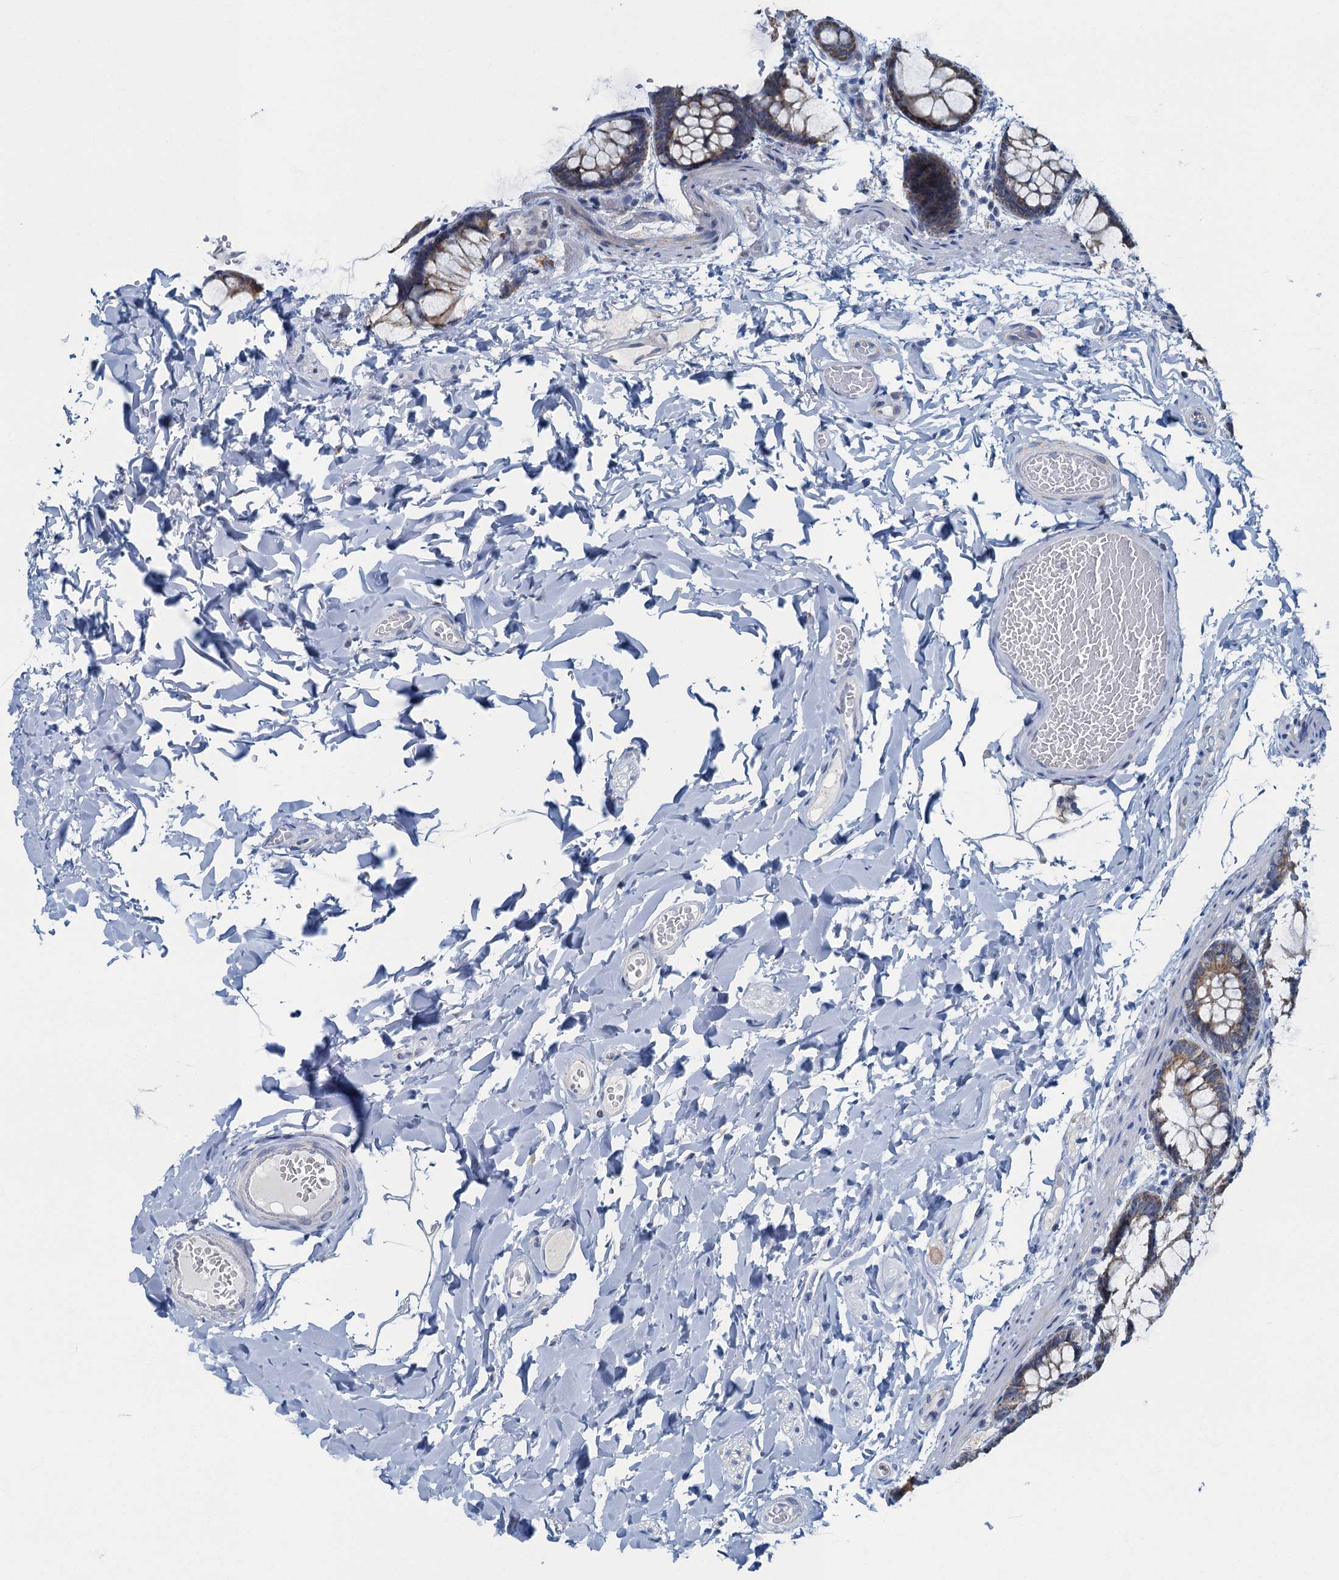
{"staining": {"intensity": "negative", "quantity": "none", "location": "none"}, "tissue": "colon", "cell_type": "Endothelial cells", "image_type": "normal", "snomed": [{"axis": "morphology", "description": "Normal tissue, NOS"}, {"axis": "topography", "description": "Colon"}], "caption": "Photomicrograph shows no significant protein expression in endothelial cells of benign colon. Nuclei are stained in blue.", "gene": "RAD9B", "patient": {"sex": "male", "age": 47}}